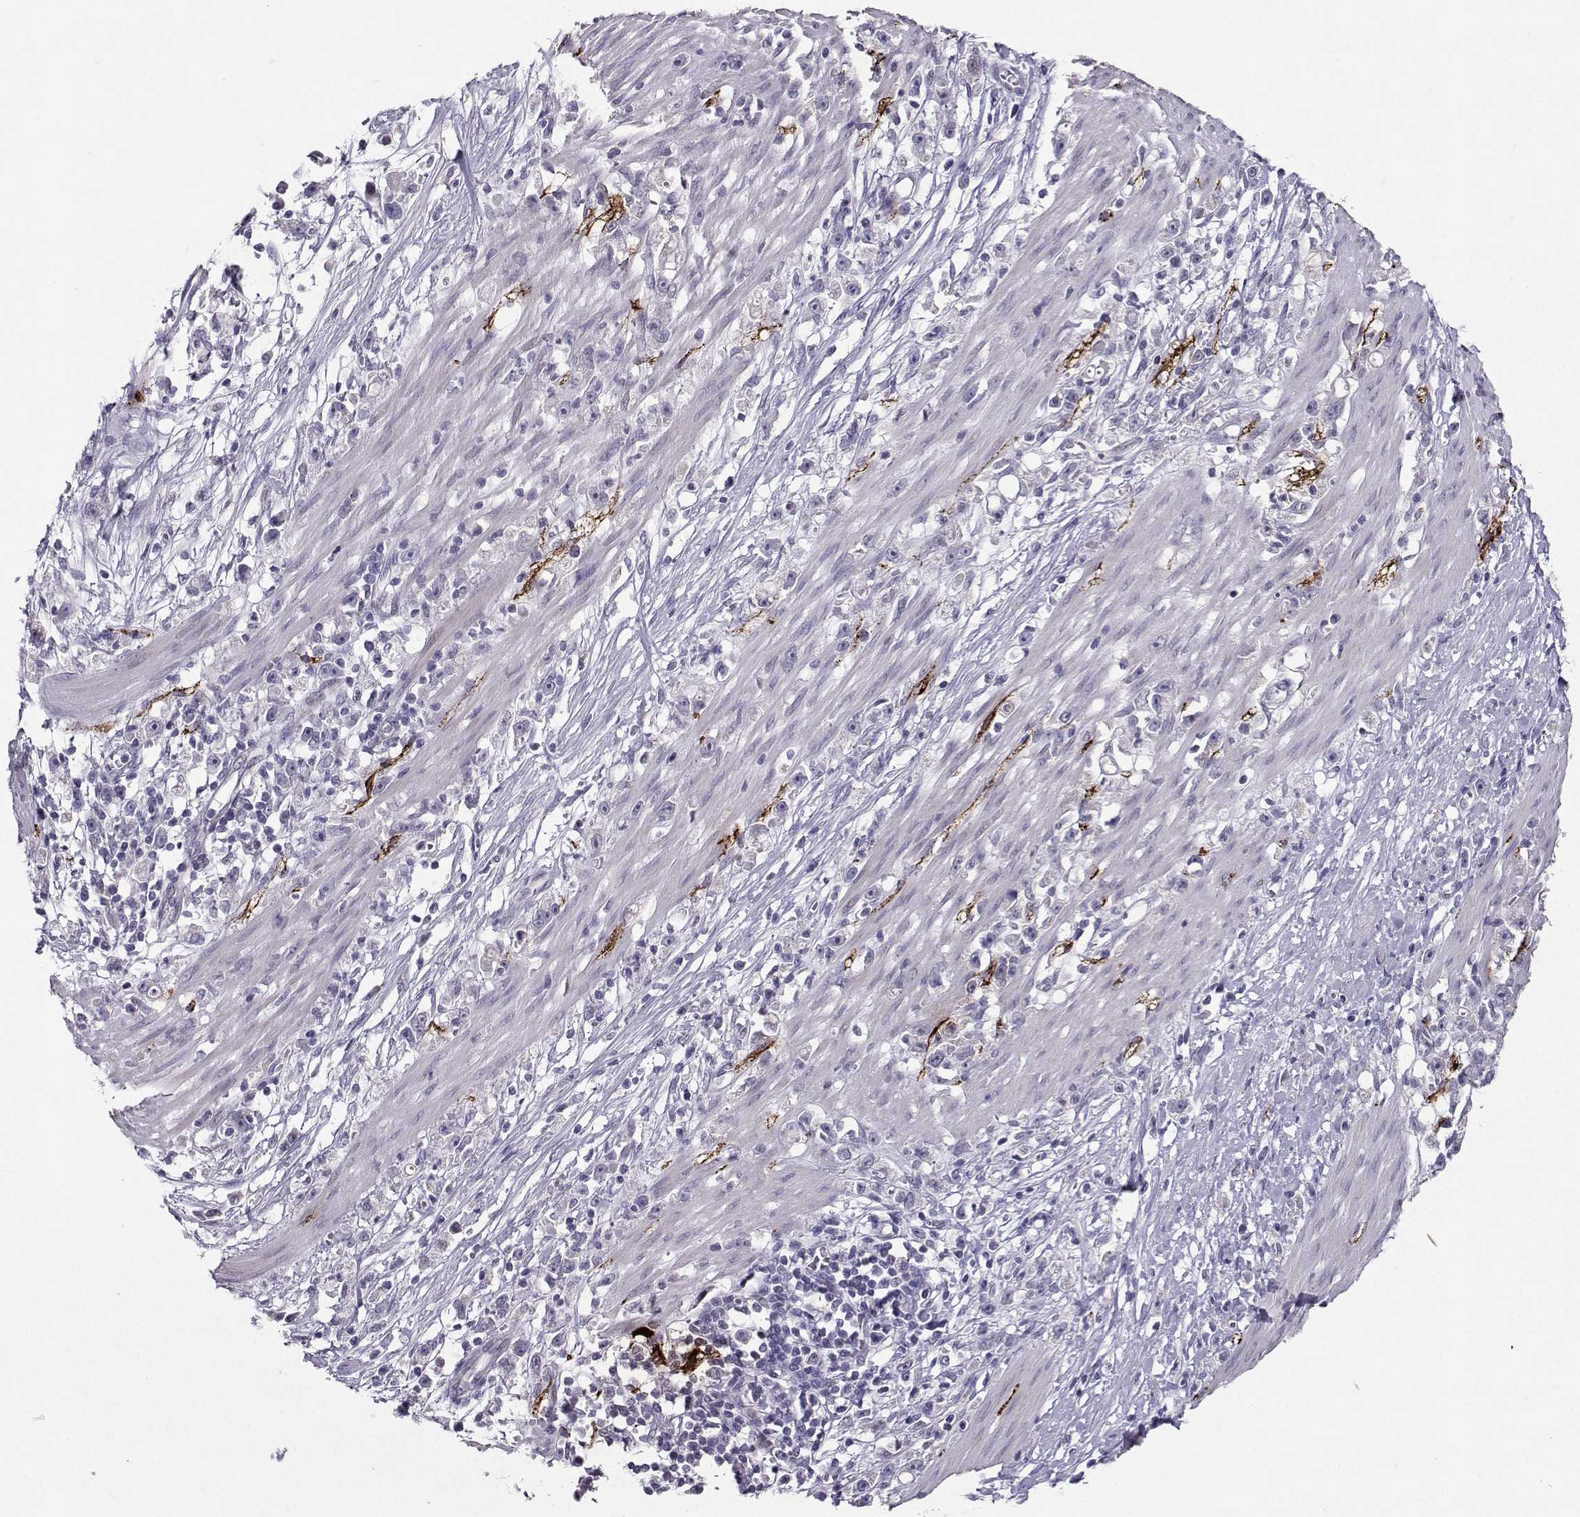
{"staining": {"intensity": "negative", "quantity": "none", "location": "none"}, "tissue": "stomach cancer", "cell_type": "Tumor cells", "image_type": "cancer", "snomed": [{"axis": "morphology", "description": "Adenocarcinoma, NOS"}, {"axis": "topography", "description": "Stomach"}], "caption": "There is no significant positivity in tumor cells of stomach adenocarcinoma.", "gene": "CARTPT", "patient": {"sex": "female", "age": 59}}